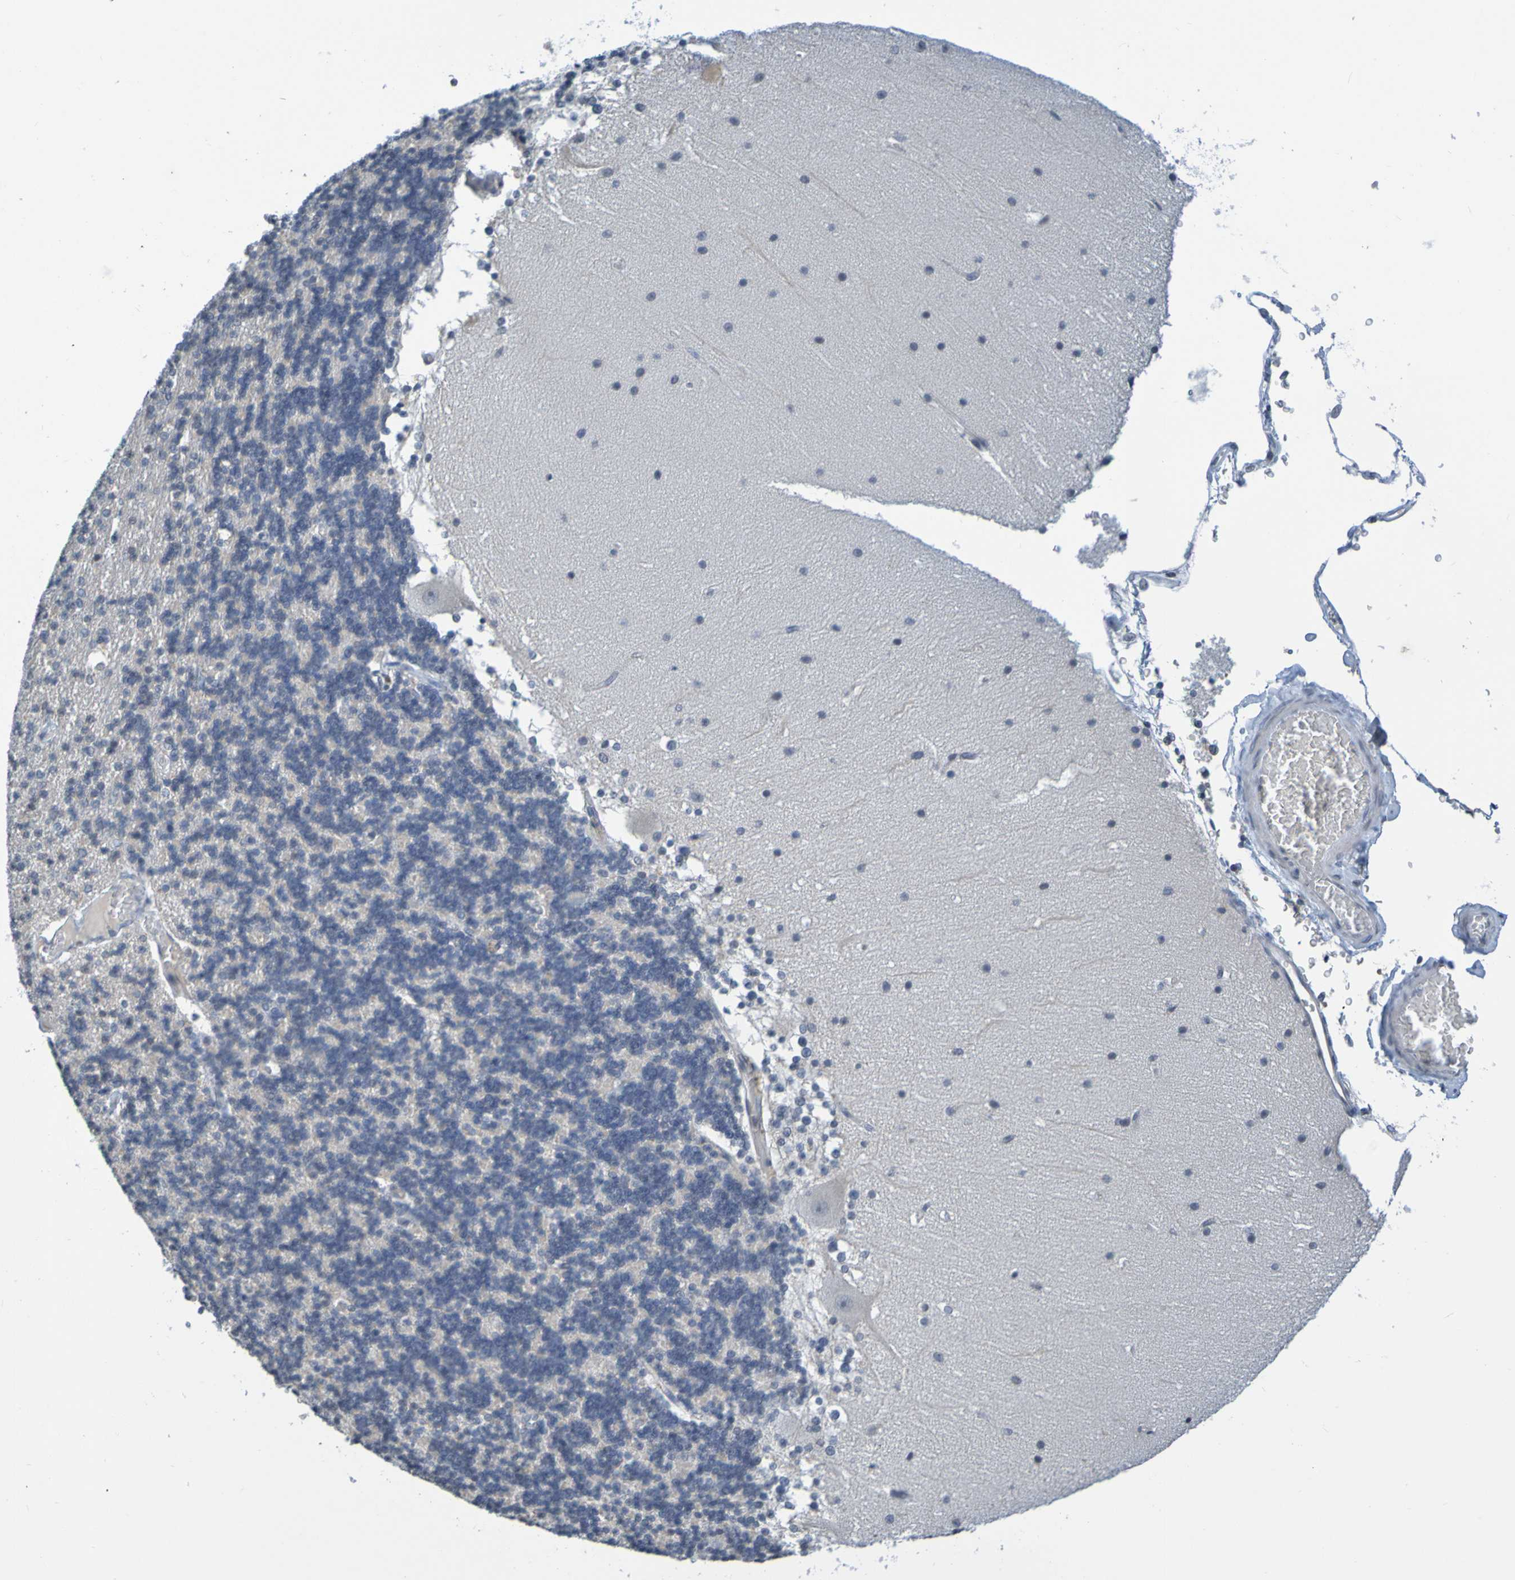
{"staining": {"intensity": "negative", "quantity": "none", "location": "none"}, "tissue": "cerebellum", "cell_type": "Cells in granular layer", "image_type": "normal", "snomed": [{"axis": "morphology", "description": "Normal tissue, NOS"}, {"axis": "topography", "description": "Cerebellum"}], "caption": "Cells in granular layer show no significant protein positivity in normal cerebellum. (DAB immunohistochemistry visualized using brightfield microscopy, high magnification).", "gene": "C3AR1", "patient": {"sex": "female", "age": 19}}